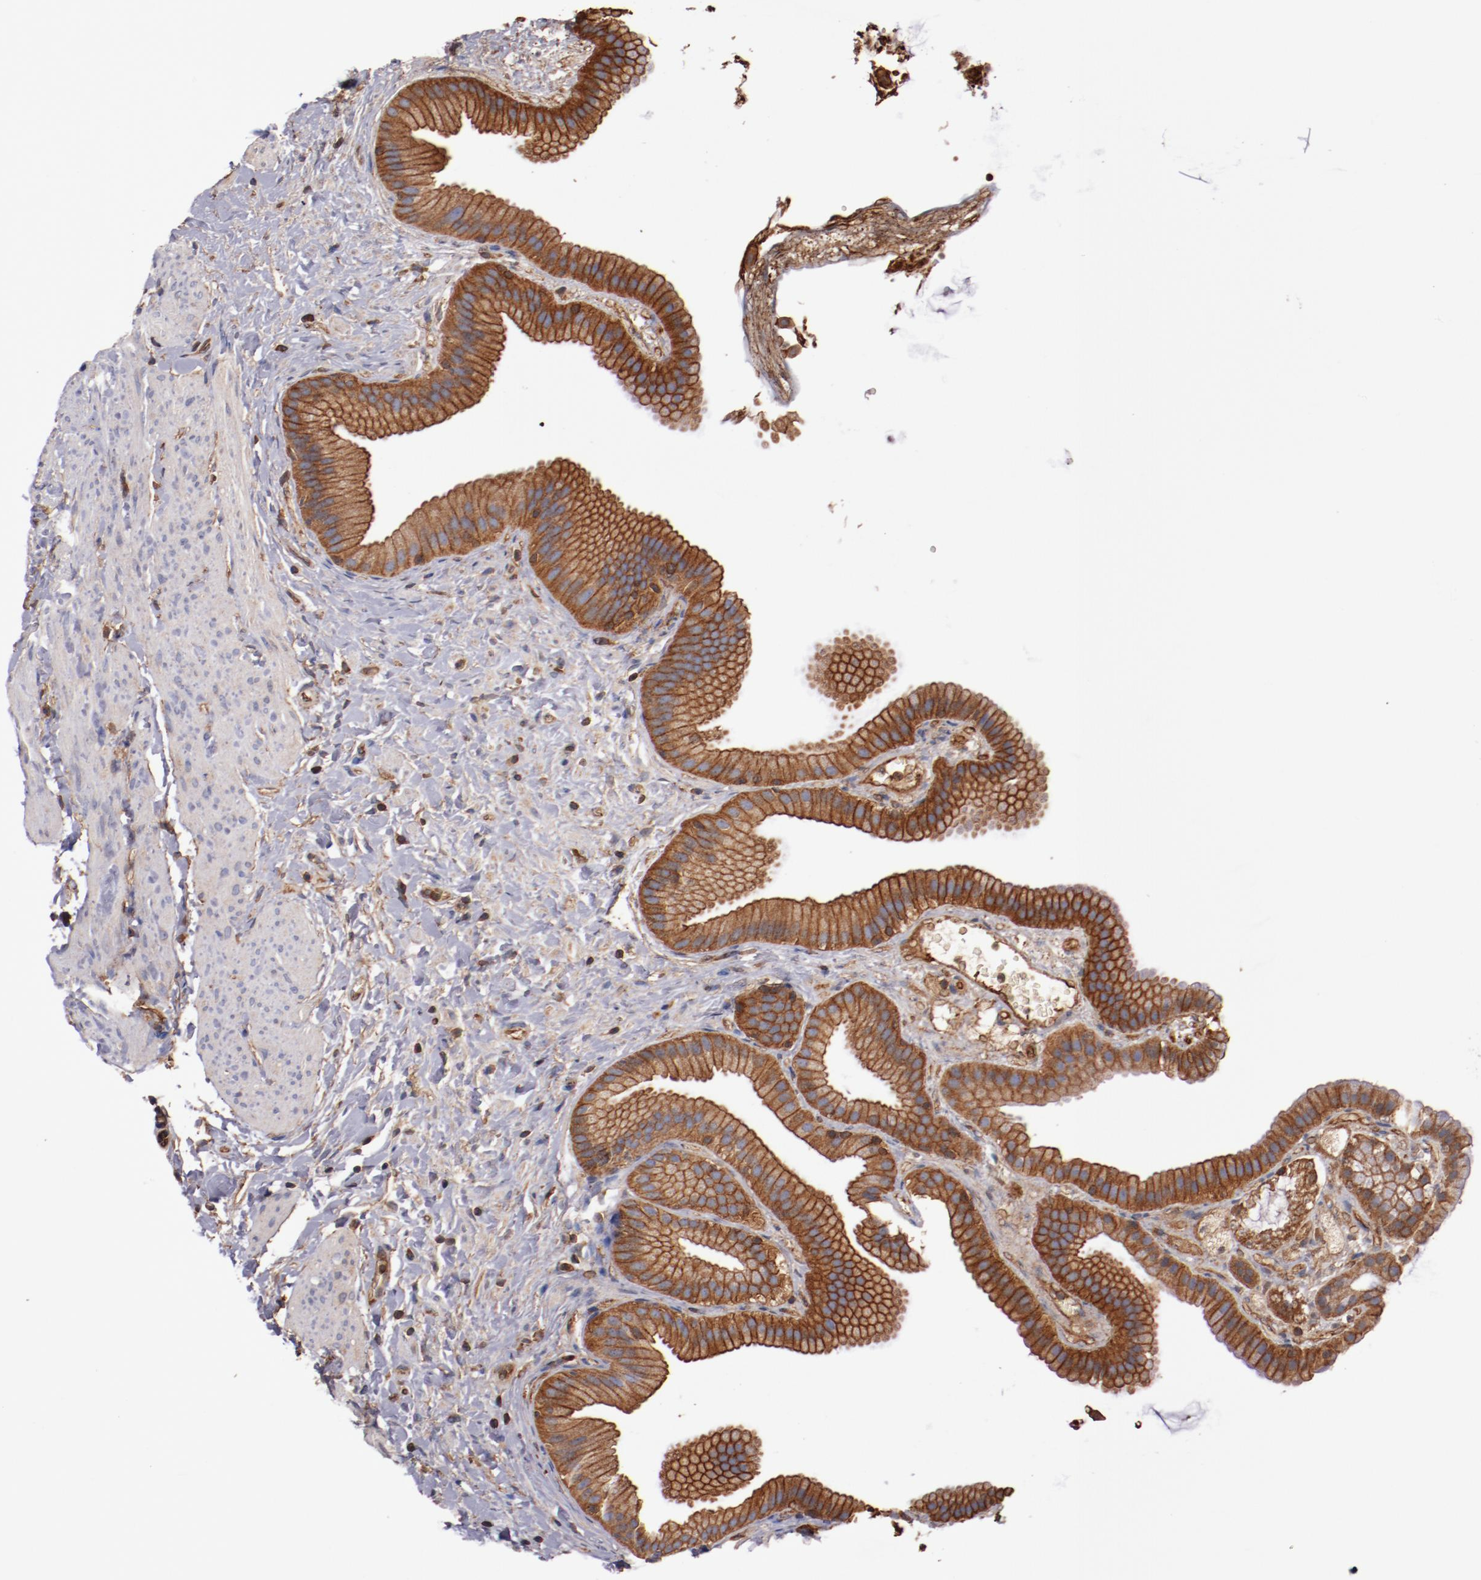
{"staining": {"intensity": "strong", "quantity": ">75%", "location": "cytoplasmic/membranous"}, "tissue": "gallbladder", "cell_type": "Glandular cells", "image_type": "normal", "snomed": [{"axis": "morphology", "description": "Normal tissue, NOS"}, {"axis": "topography", "description": "Gallbladder"}], "caption": "Strong cytoplasmic/membranous protein expression is identified in approximately >75% of glandular cells in gallbladder. The staining was performed using DAB to visualize the protein expression in brown, while the nuclei were stained in blue with hematoxylin (Magnification: 20x).", "gene": "TMOD3", "patient": {"sex": "female", "age": 63}}